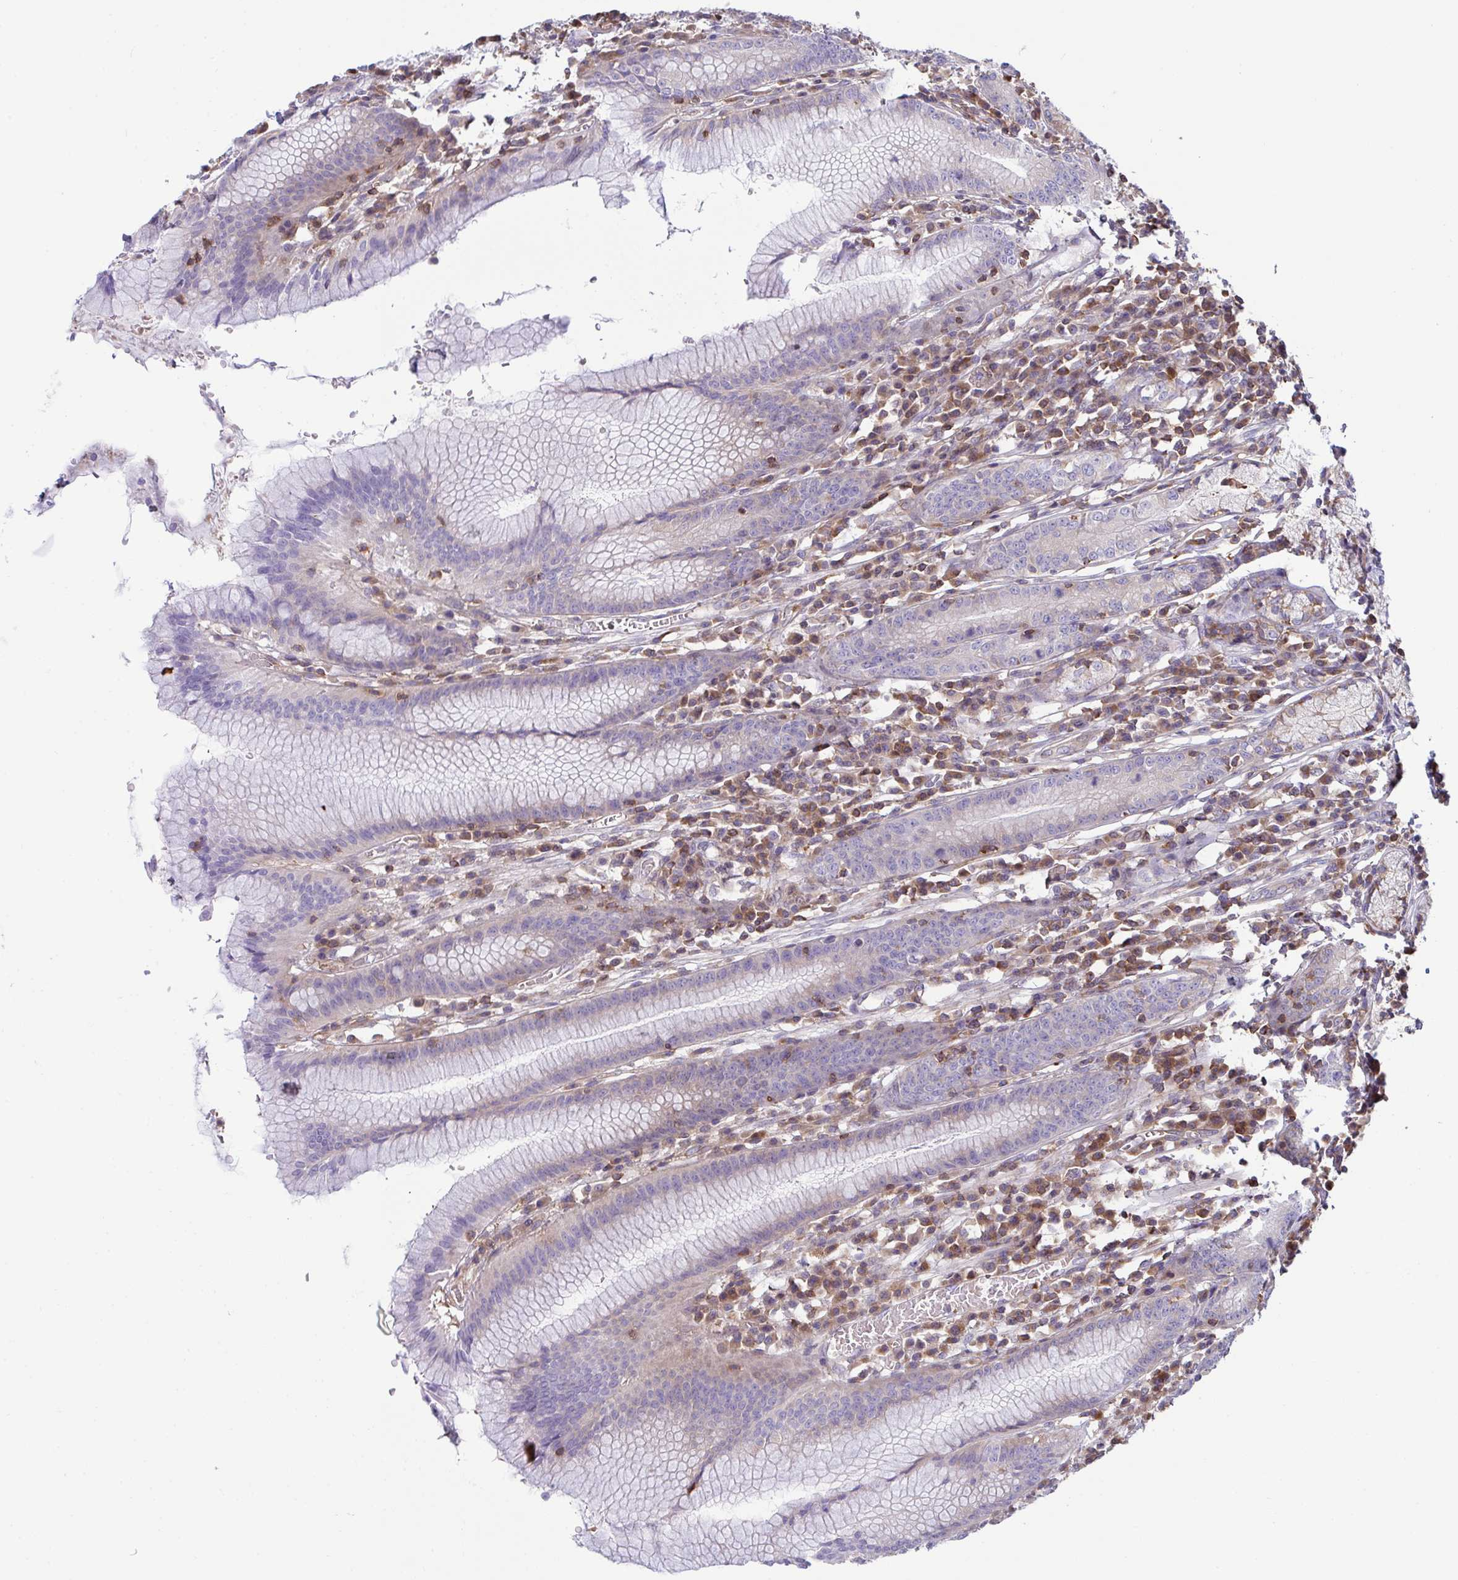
{"staining": {"intensity": "moderate", "quantity": "<25%", "location": "cytoplasmic/membranous"}, "tissue": "stomach", "cell_type": "Glandular cells", "image_type": "normal", "snomed": [{"axis": "morphology", "description": "Normal tissue, NOS"}, {"axis": "topography", "description": "Stomach"}], "caption": "Moderate cytoplasmic/membranous staining is seen in about <25% of glandular cells in benign stomach. (DAB (3,3'-diaminobenzidine) IHC, brown staining for protein, blue staining for nuclei).", "gene": "TSC22D3", "patient": {"sex": "male", "age": 55}}